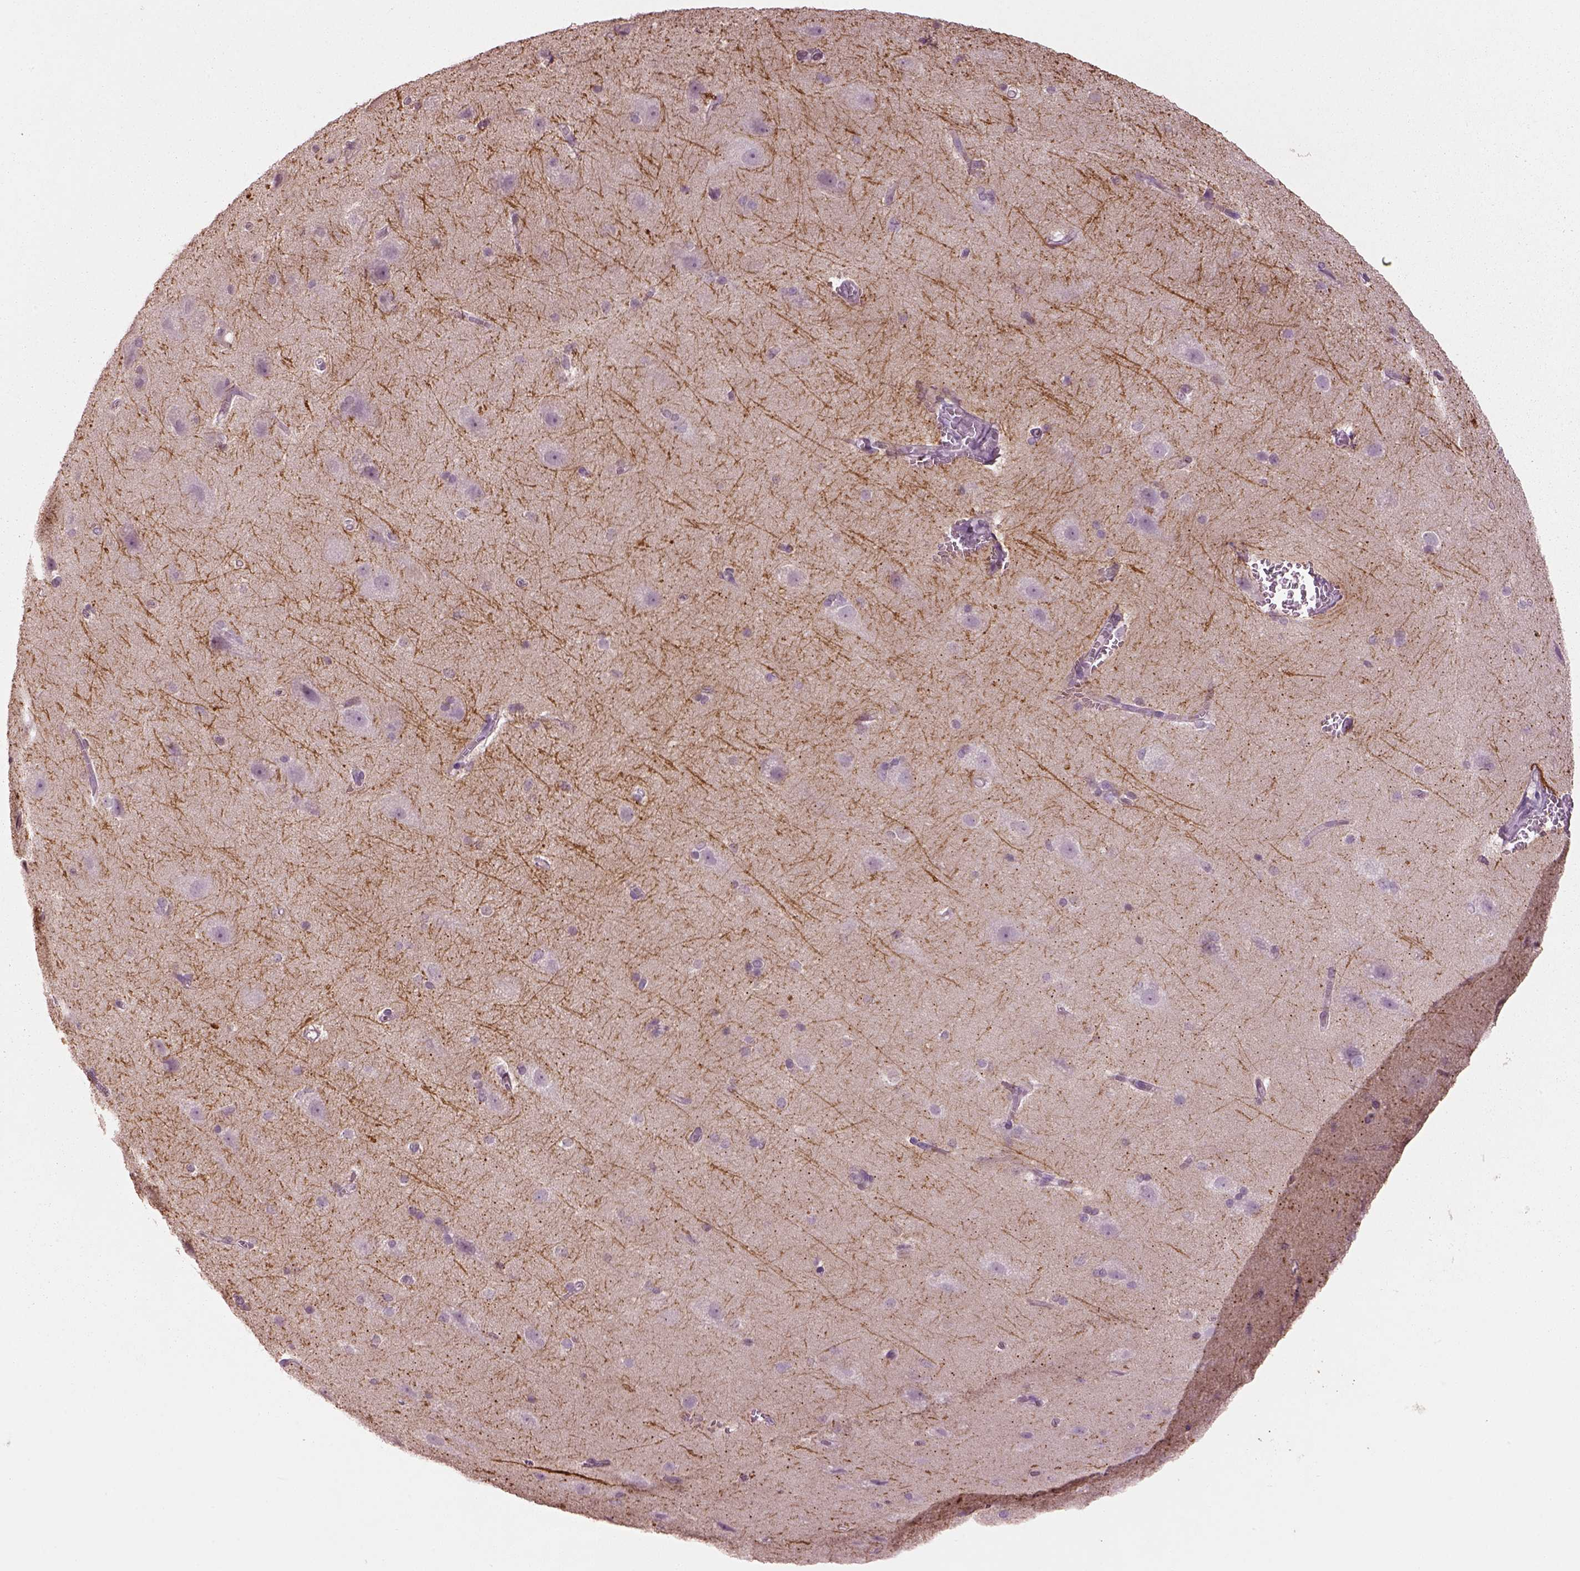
{"staining": {"intensity": "negative", "quantity": "none", "location": "none"}, "tissue": "hippocampus", "cell_type": "Glial cells", "image_type": "normal", "snomed": [{"axis": "morphology", "description": "Normal tissue, NOS"}, {"axis": "topography", "description": "Cerebral cortex"}, {"axis": "topography", "description": "Hippocampus"}], "caption": "Immunohistochemistry (IHC) of normal human hippocampus demonstrates no expression in glial cells. (Stains: DAB (3,3'-diaminobenzidine) immunohistochemistry (IHC) with hematoxylin counter stain, Microscopy: brightfield microscopy at high magnification).", "gene": "KCNIP3", "patient": {"sex": "female", "age": 19}}